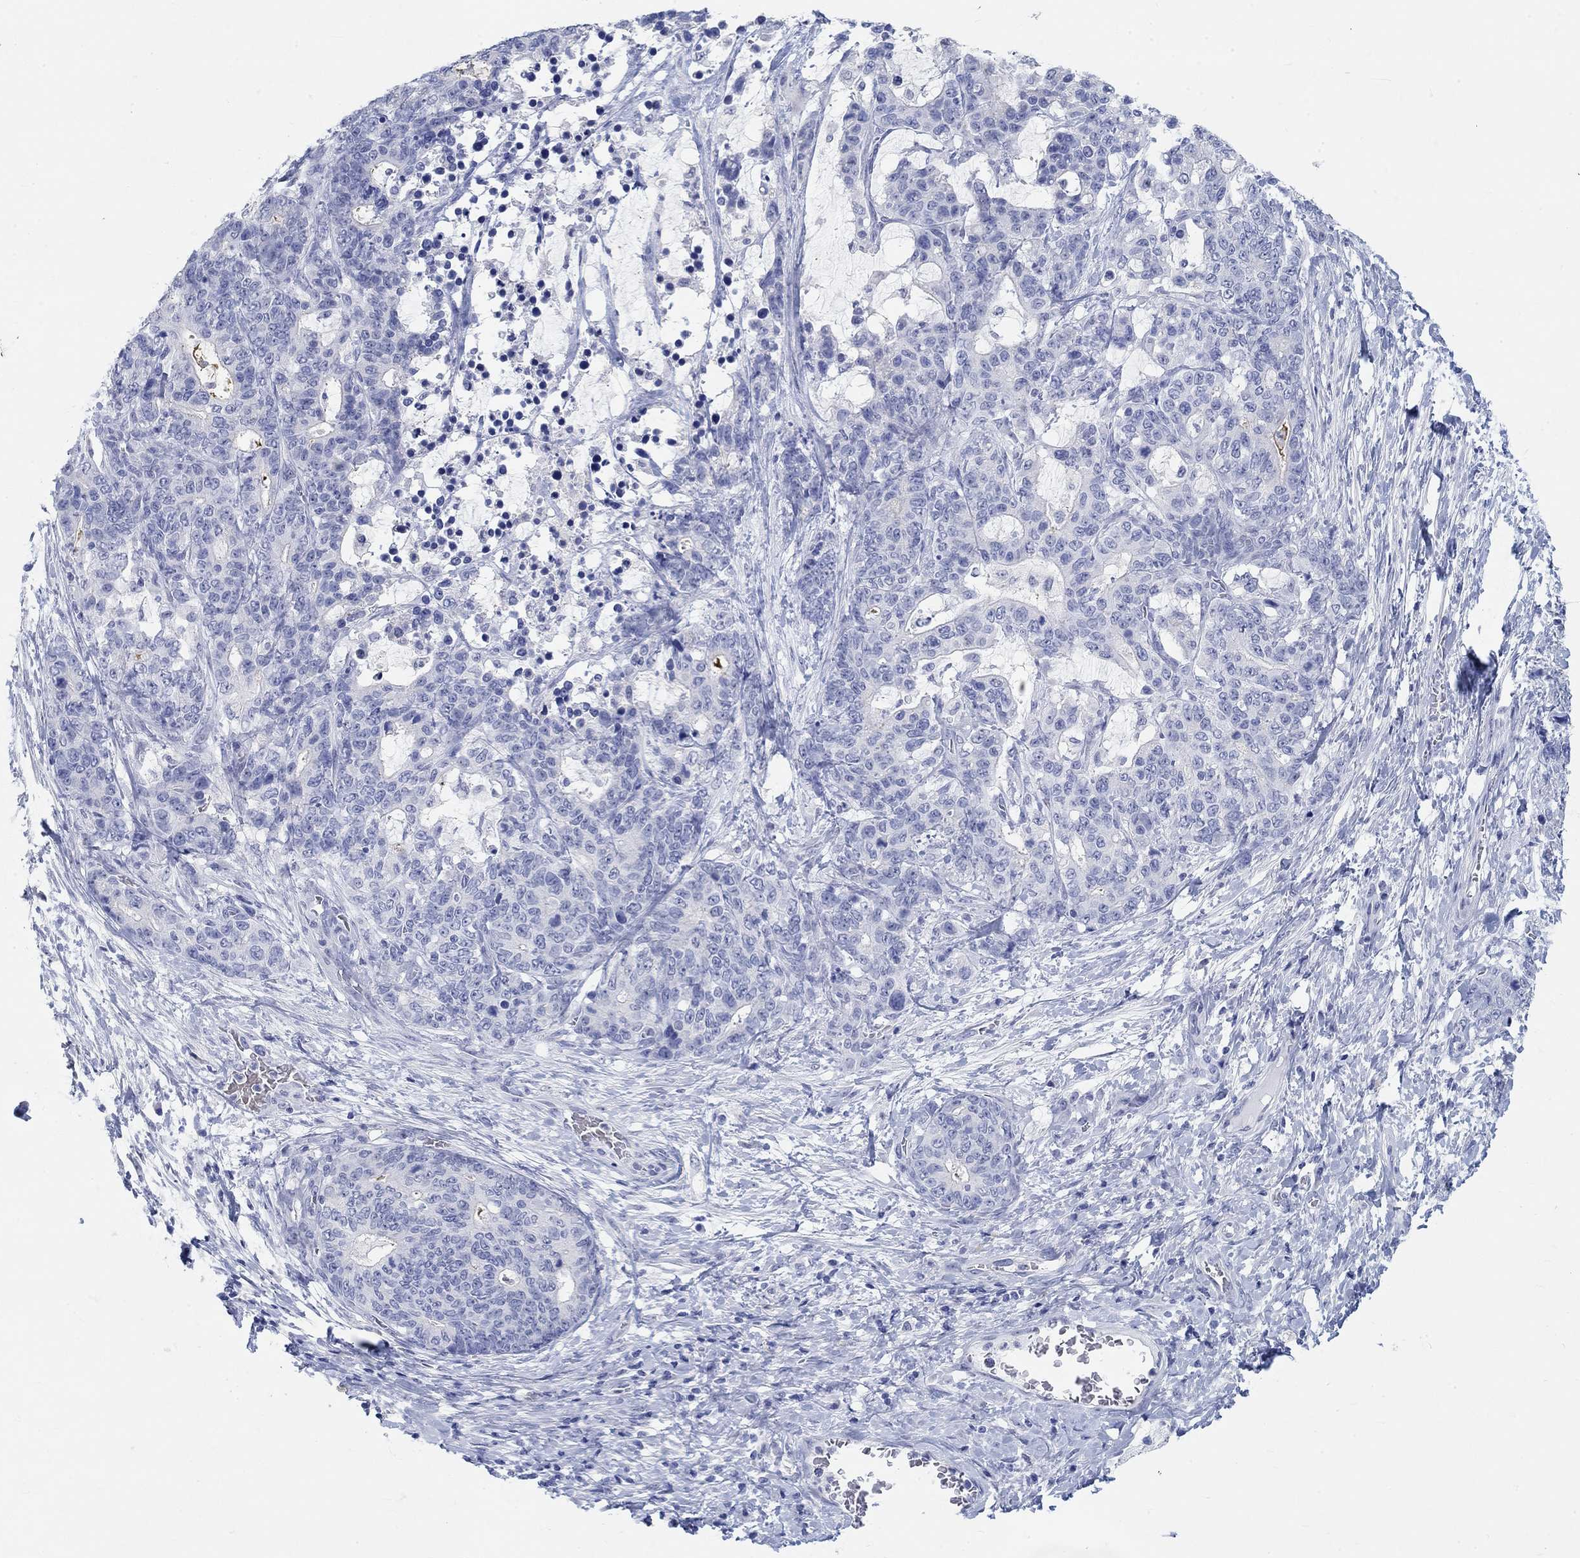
{"staining": {"intensity": "negative", "quantity": "none", "location": "none"}, "tissue": "stomach cancer", "cell_type": "Tumor cells", "image_type": "cancer", "snomed": [{"axis": "morphology", "description": "Normal tissue, NOS"}, {"axis": "morphology", "description": "Adenocarcinoma, NOS"}, {"axis": "topography", "description": "Stomach"}], "caption": "An IHC photomicrograph of stomach cancer (adenocarcinoma) is shown. There is no staining in tumor cells of stomach cancer (adenocarcinoma).", "gene": "GRIA3", "patient": {"sex": "female", "age": 64}}